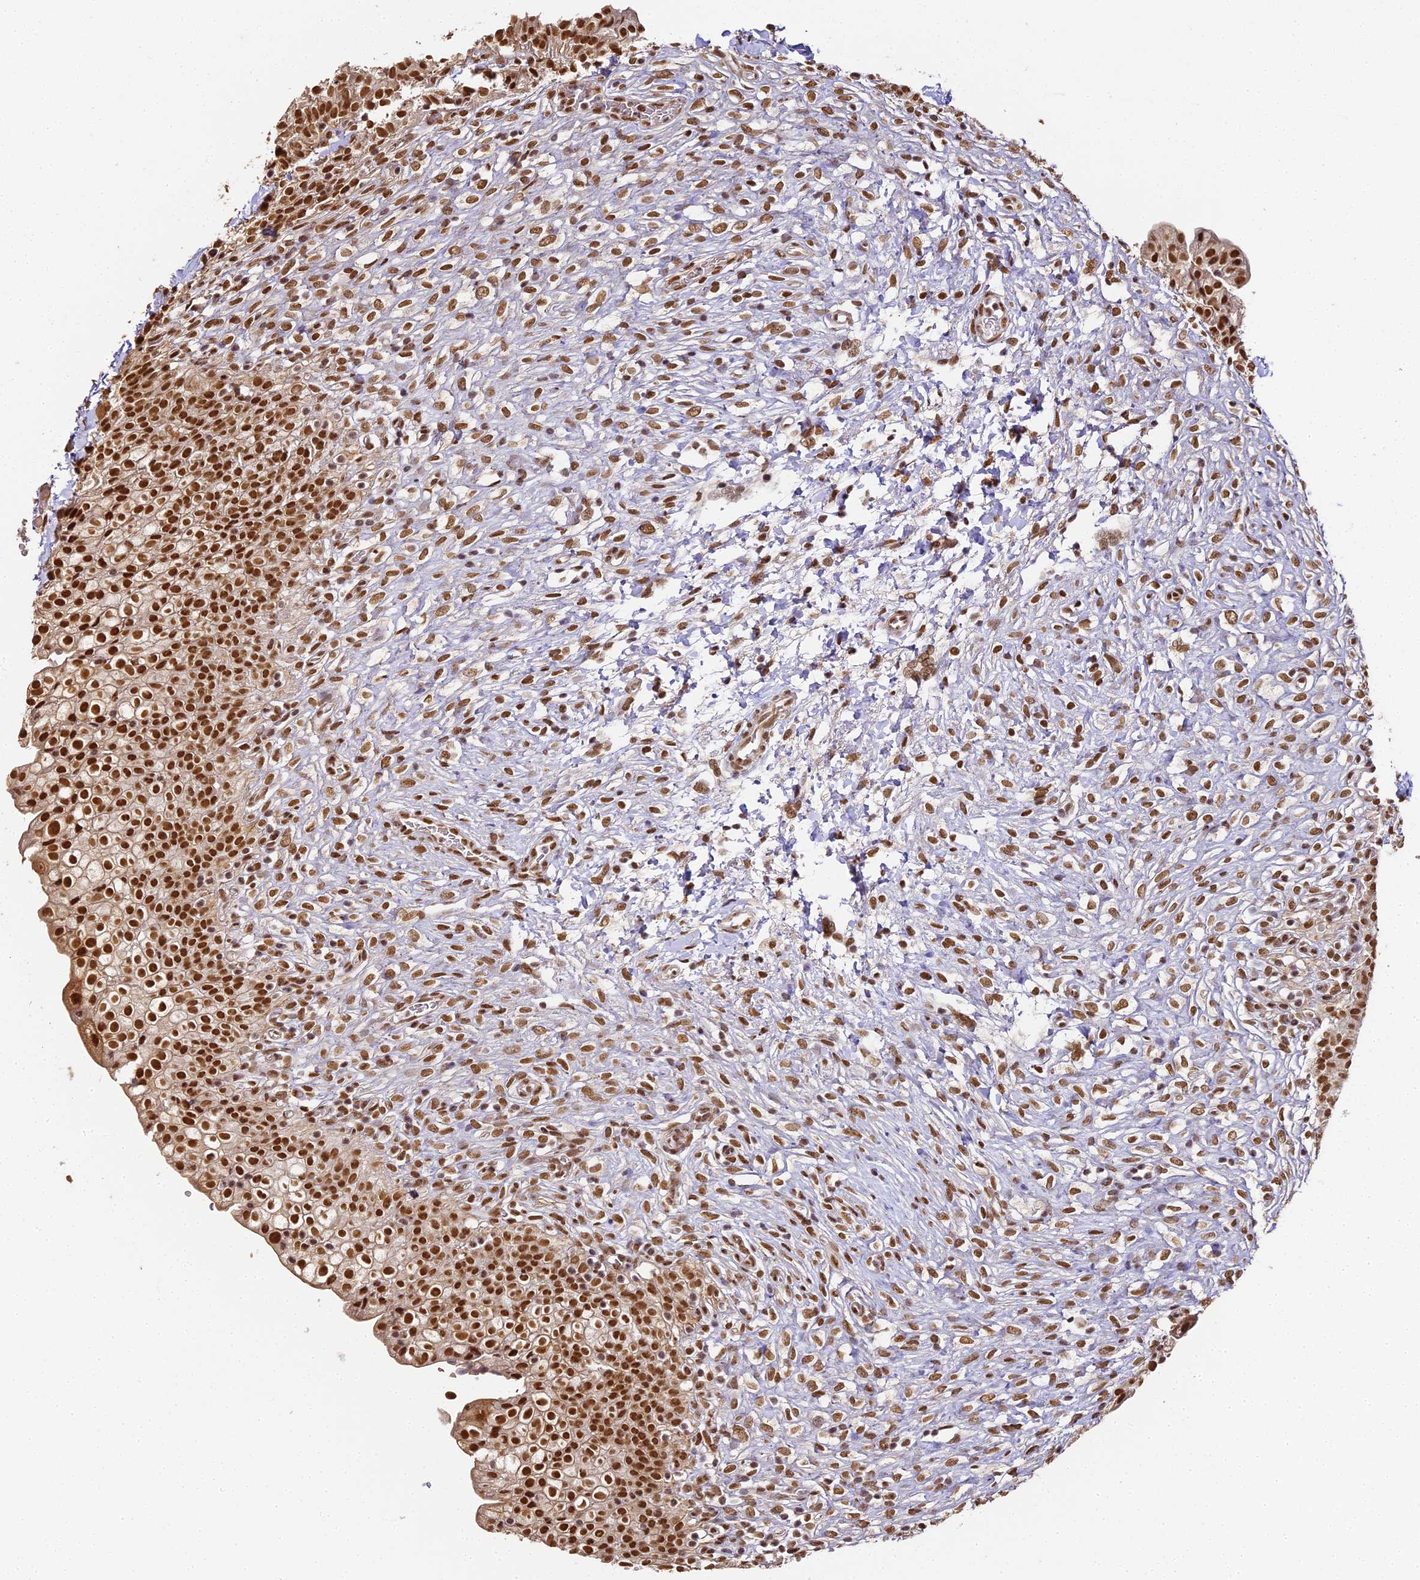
{"staining": {"intensity": "strong", "quantity": ">75%", "location": "nuclear"}, "tissue": "urinary bladder", "cell_type": "Urothelial cells", "image_type": "normal", "snomed": [{"axis": "morphology", "description": "Normal tissue, NOS"}, {"axis": "topography", "description": "Urinary bladder"}], "caption": "IHC of normal urinary bladder exhibits high levels of strong nuclear staining in about >75% of urothelial cells. (DAB IHC with brightfield microscopy, high magnification).", "gene": "HNRNPA1", "patient": {"sex": "male", "age": 55}}